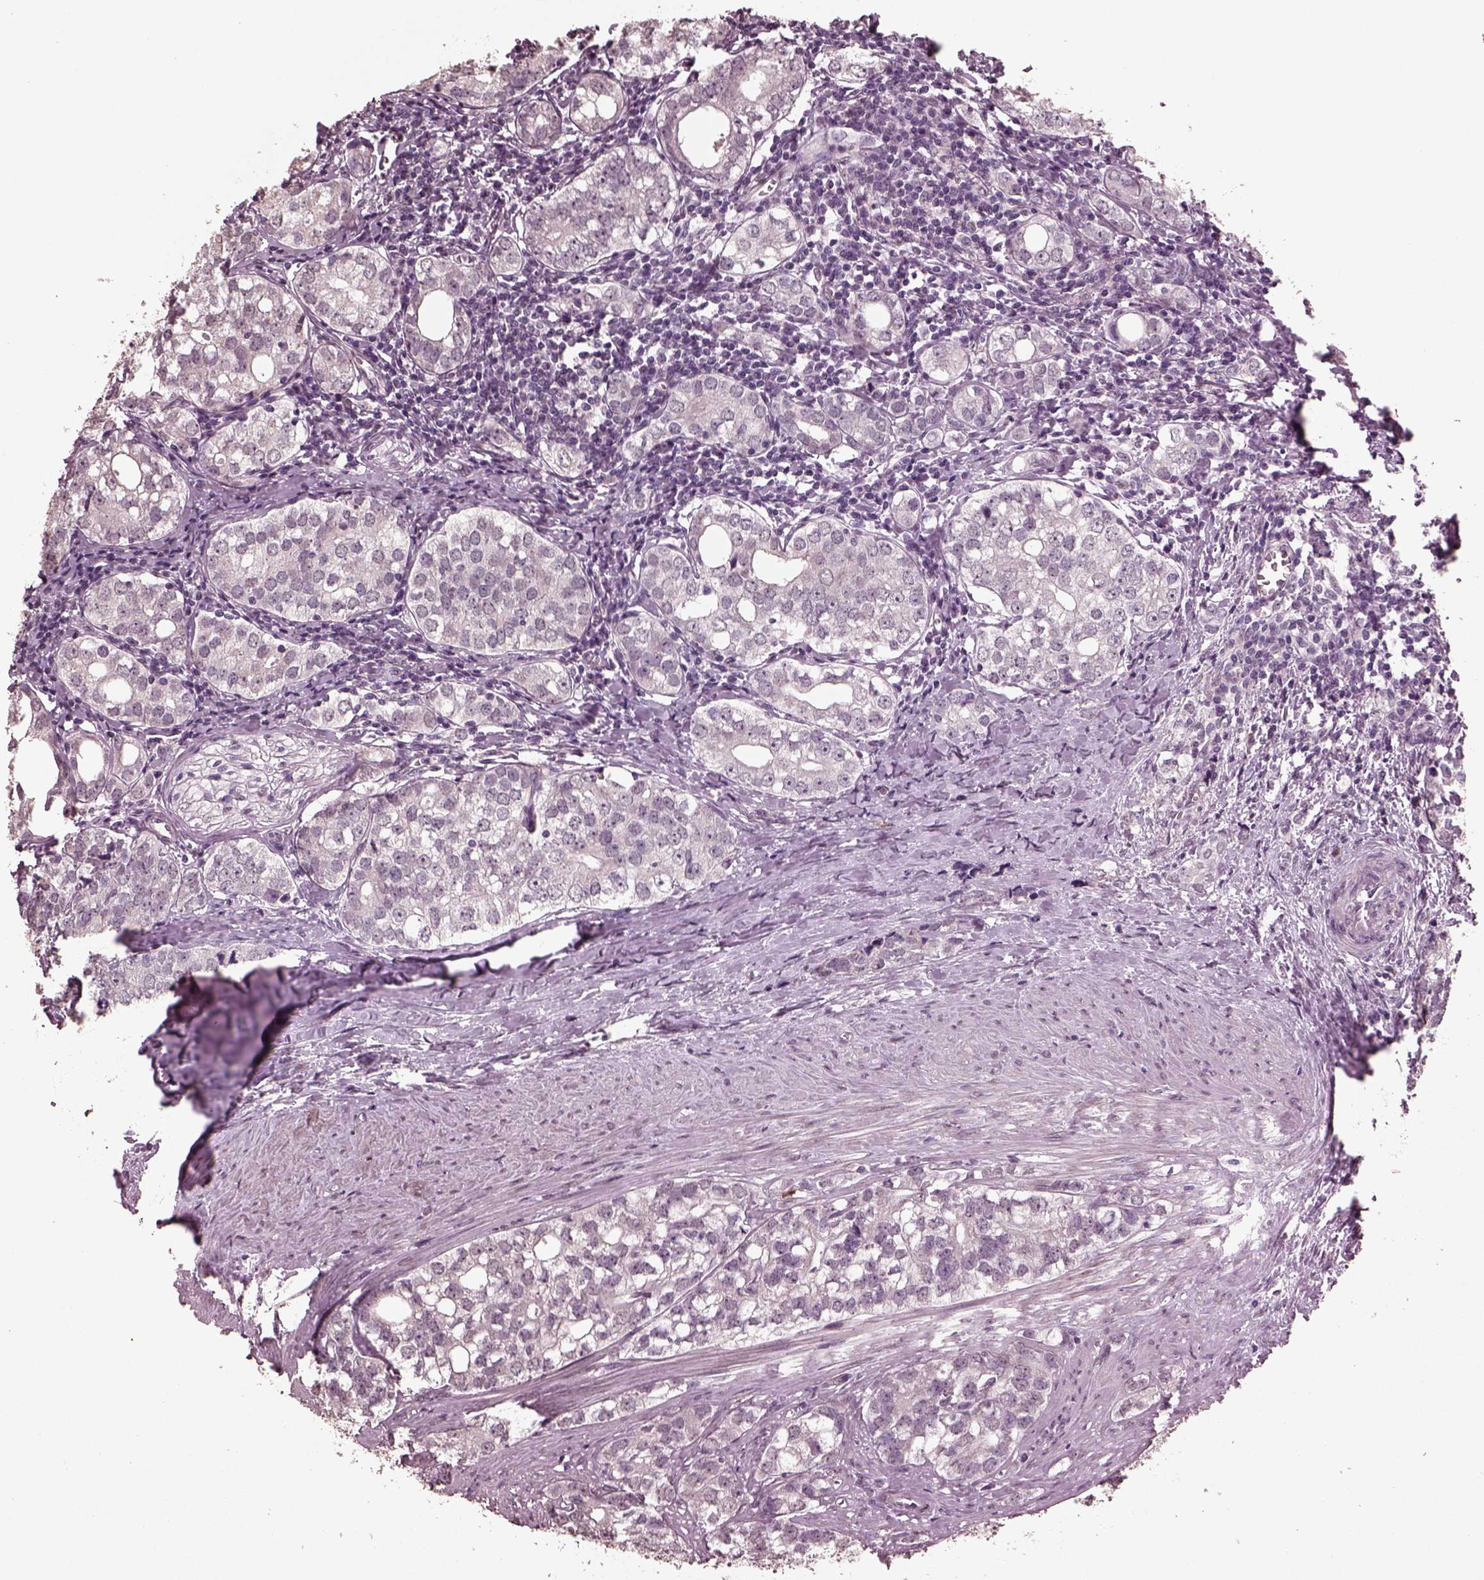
{"staining": {"intensity": "negative", "quantity": "none", "location": "none"}, "tissue": "prostate cancer", "cell_type": "Tumor cells", "image_type": "cancer", "snomed": [{"axis": "morphology", "description": "Adenocarcinoma, NOS"}, {"axis": "topography", "description": "Prostate and seminal vesicle, NOS"}], "caption": "This histopathology image is of prostate adenocarcinoma stained with immunohistochemistry (IHC) to label a protein in brown with the nuclei are counter-stained blue. There is no positivity in tumor cells.", "gene": "IL18RAP", "patient": {"sex": "male", "age": 63}}